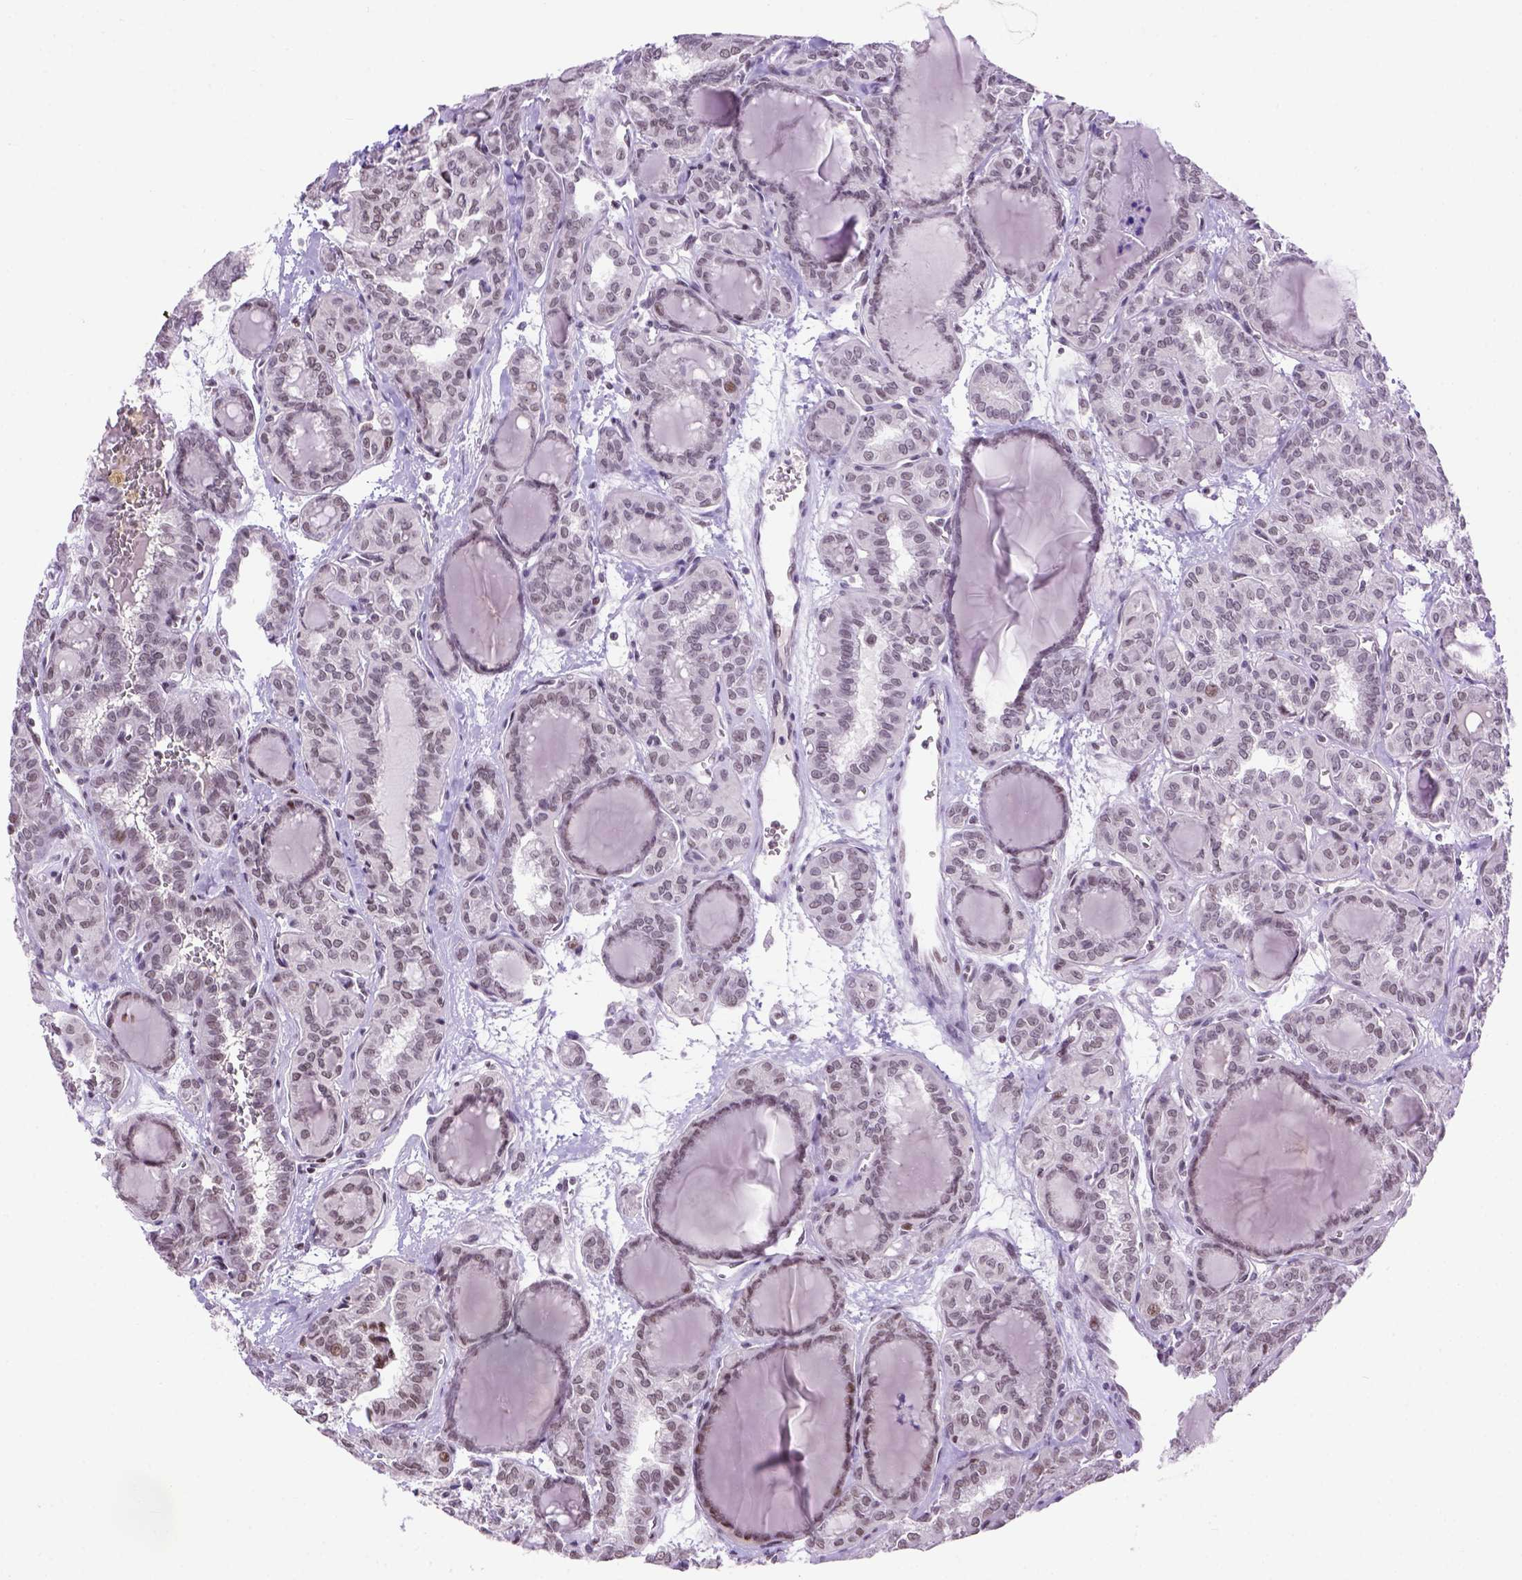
{"staining": {"intensity": "weak", "quantity": "<25%", "location": "nuclear"}, "tissue": "thyroid cancer", "cell_type": "Tumor cells", "image_type": "cancer", "snomed": [{"axis": "morphology", "description": "Papillary adenocarcinoma, NOS"}, {"axis": "topography", "description": "Thyroid gland"}], "caption": "There is no significant positivity in tumor cells of thyroid cancer (papillary adenocarcinoma).", "gene": "TBPL1", "patient": {"sex": "female", "age": 41}}